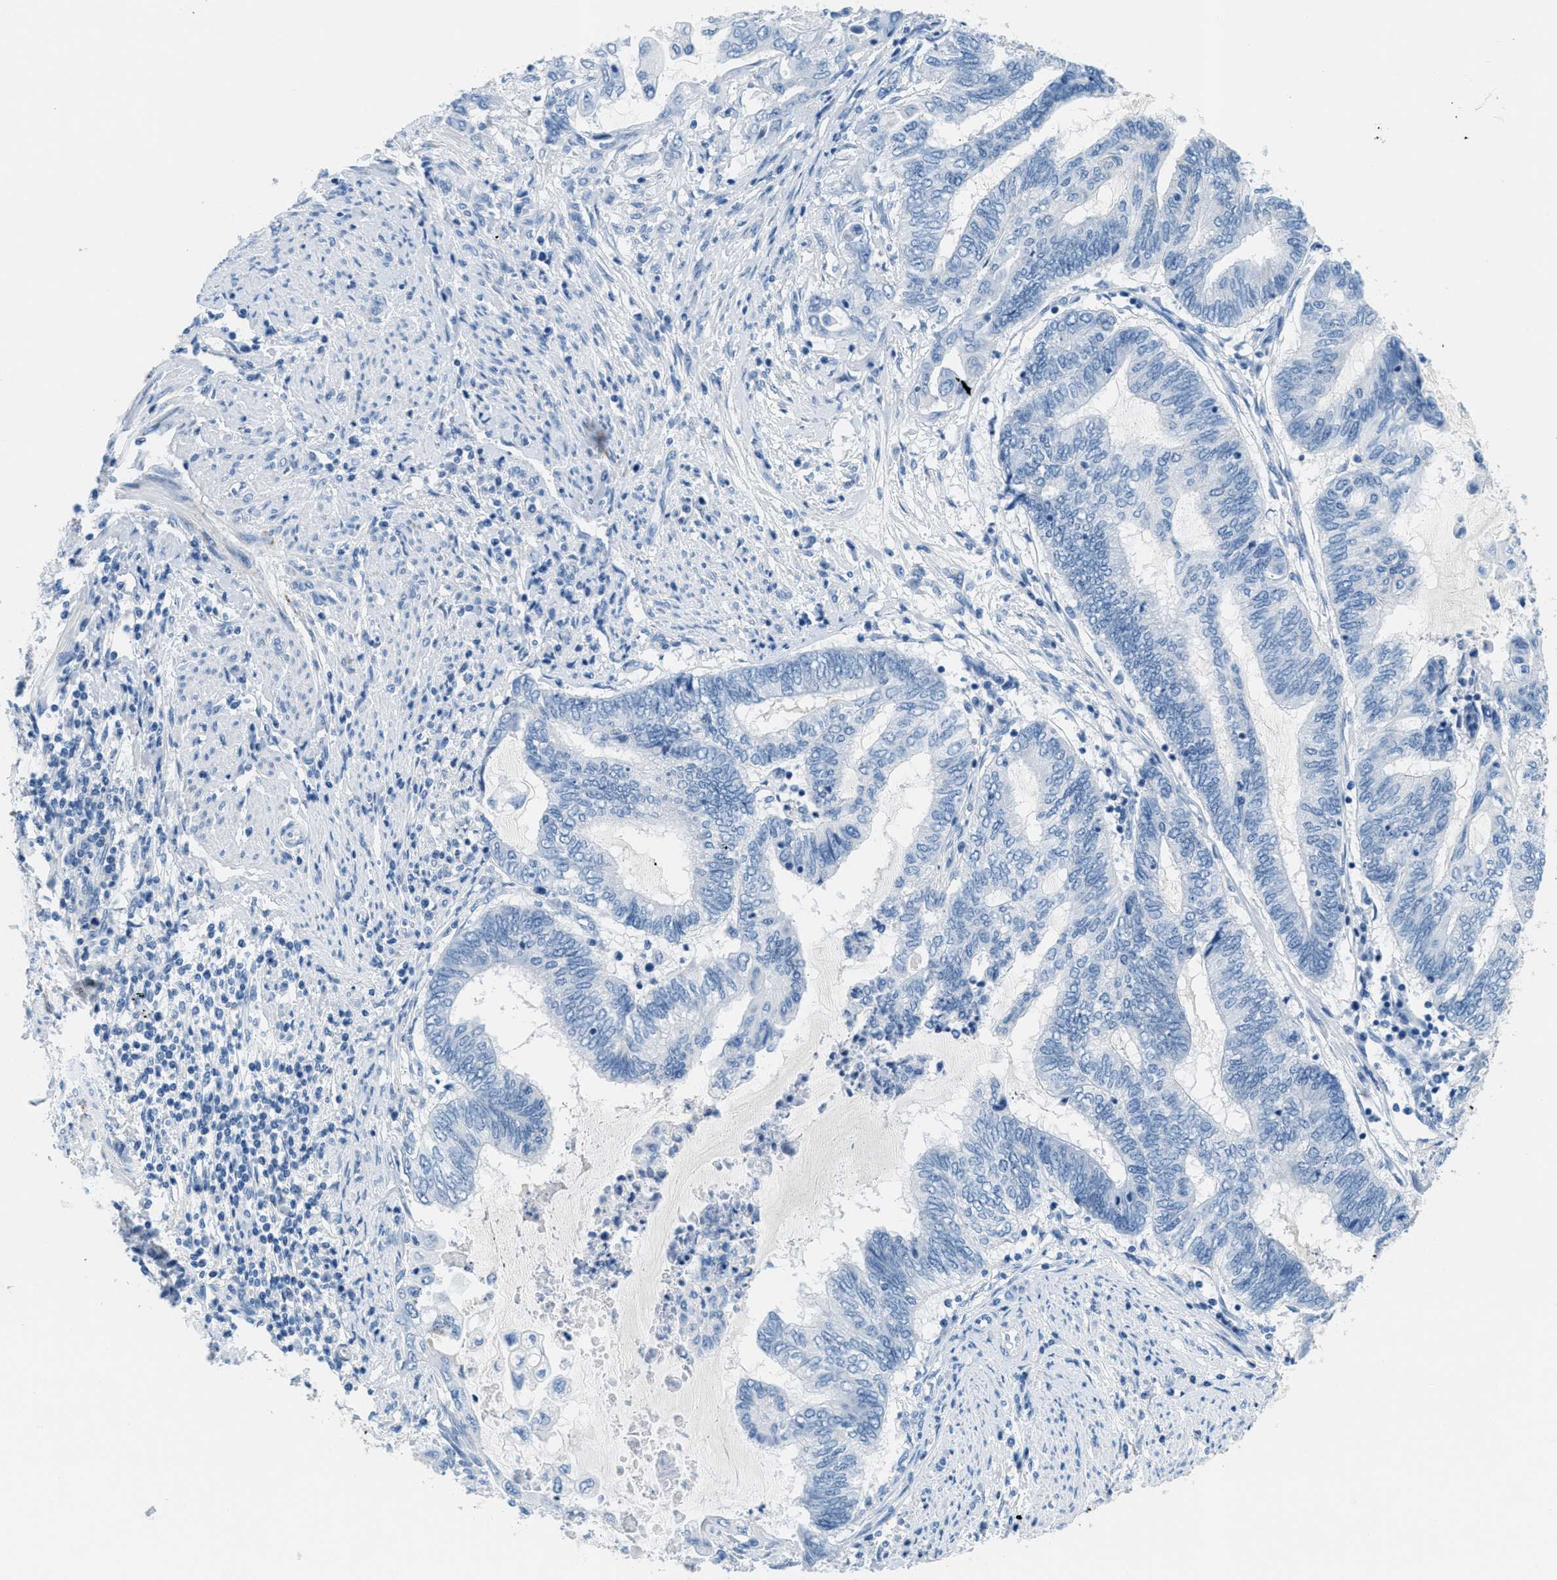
{"staining": {"intensity": "negative", "quantity": "none", "location": "none"}, "tissue": "endometrial cancer", "cell_type": "Tumor cells", "image_type": "cancer", "snomed": [{"axis": "morphology", "description": "Adenocarcinoma, NOS"}, {"axis": "topography", "description": "Uterus"}, {"axis": "topography", "description": "Endometrium"}], "caption": "DAB immunohistochemical staining of human endometrial cancer displays no significant staining in tumor cells.", "gene": "MGARP", "patient": {"sex": "female", "age": 70}}